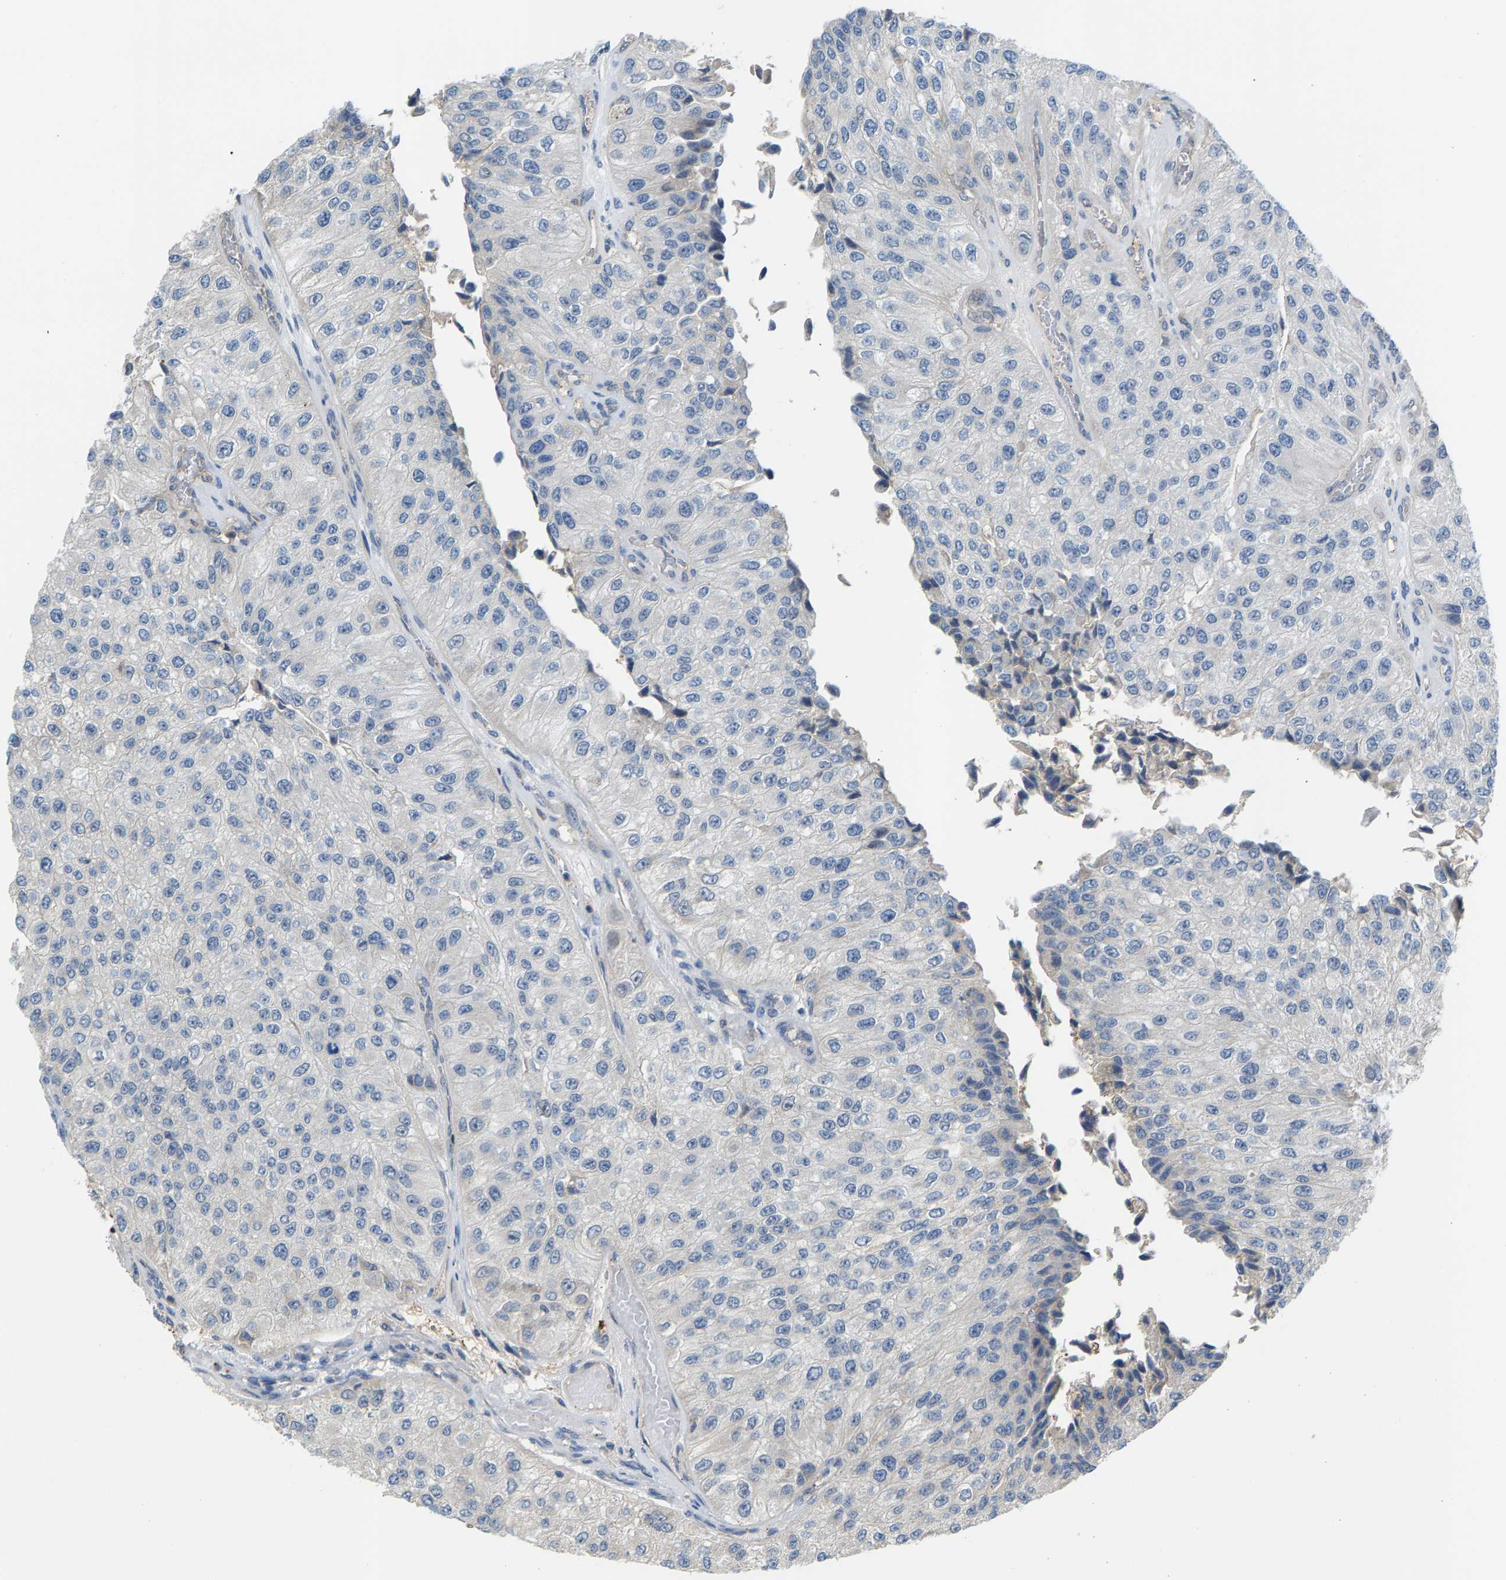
{"staining": {"intensity": "negative", "quantity": "none", "location": "none"}, "tissue": "urothelial cancer", "cell_type": "Tumor cells", "image_type": "cancer", "snomed": [{"axis": "morphology", "description": "Urothelial carcinoma, High grade"}, {"axis": "topography", "description": "Kidney"}, {"axis": "topography", "description": "Urinary bladder"}], "caption": "The histopathology image exhibits no staining of tumor cells in urothelial cancer.", "gene": "KRTAP27-1", "patient": {"sex": "male", "age": 77}}